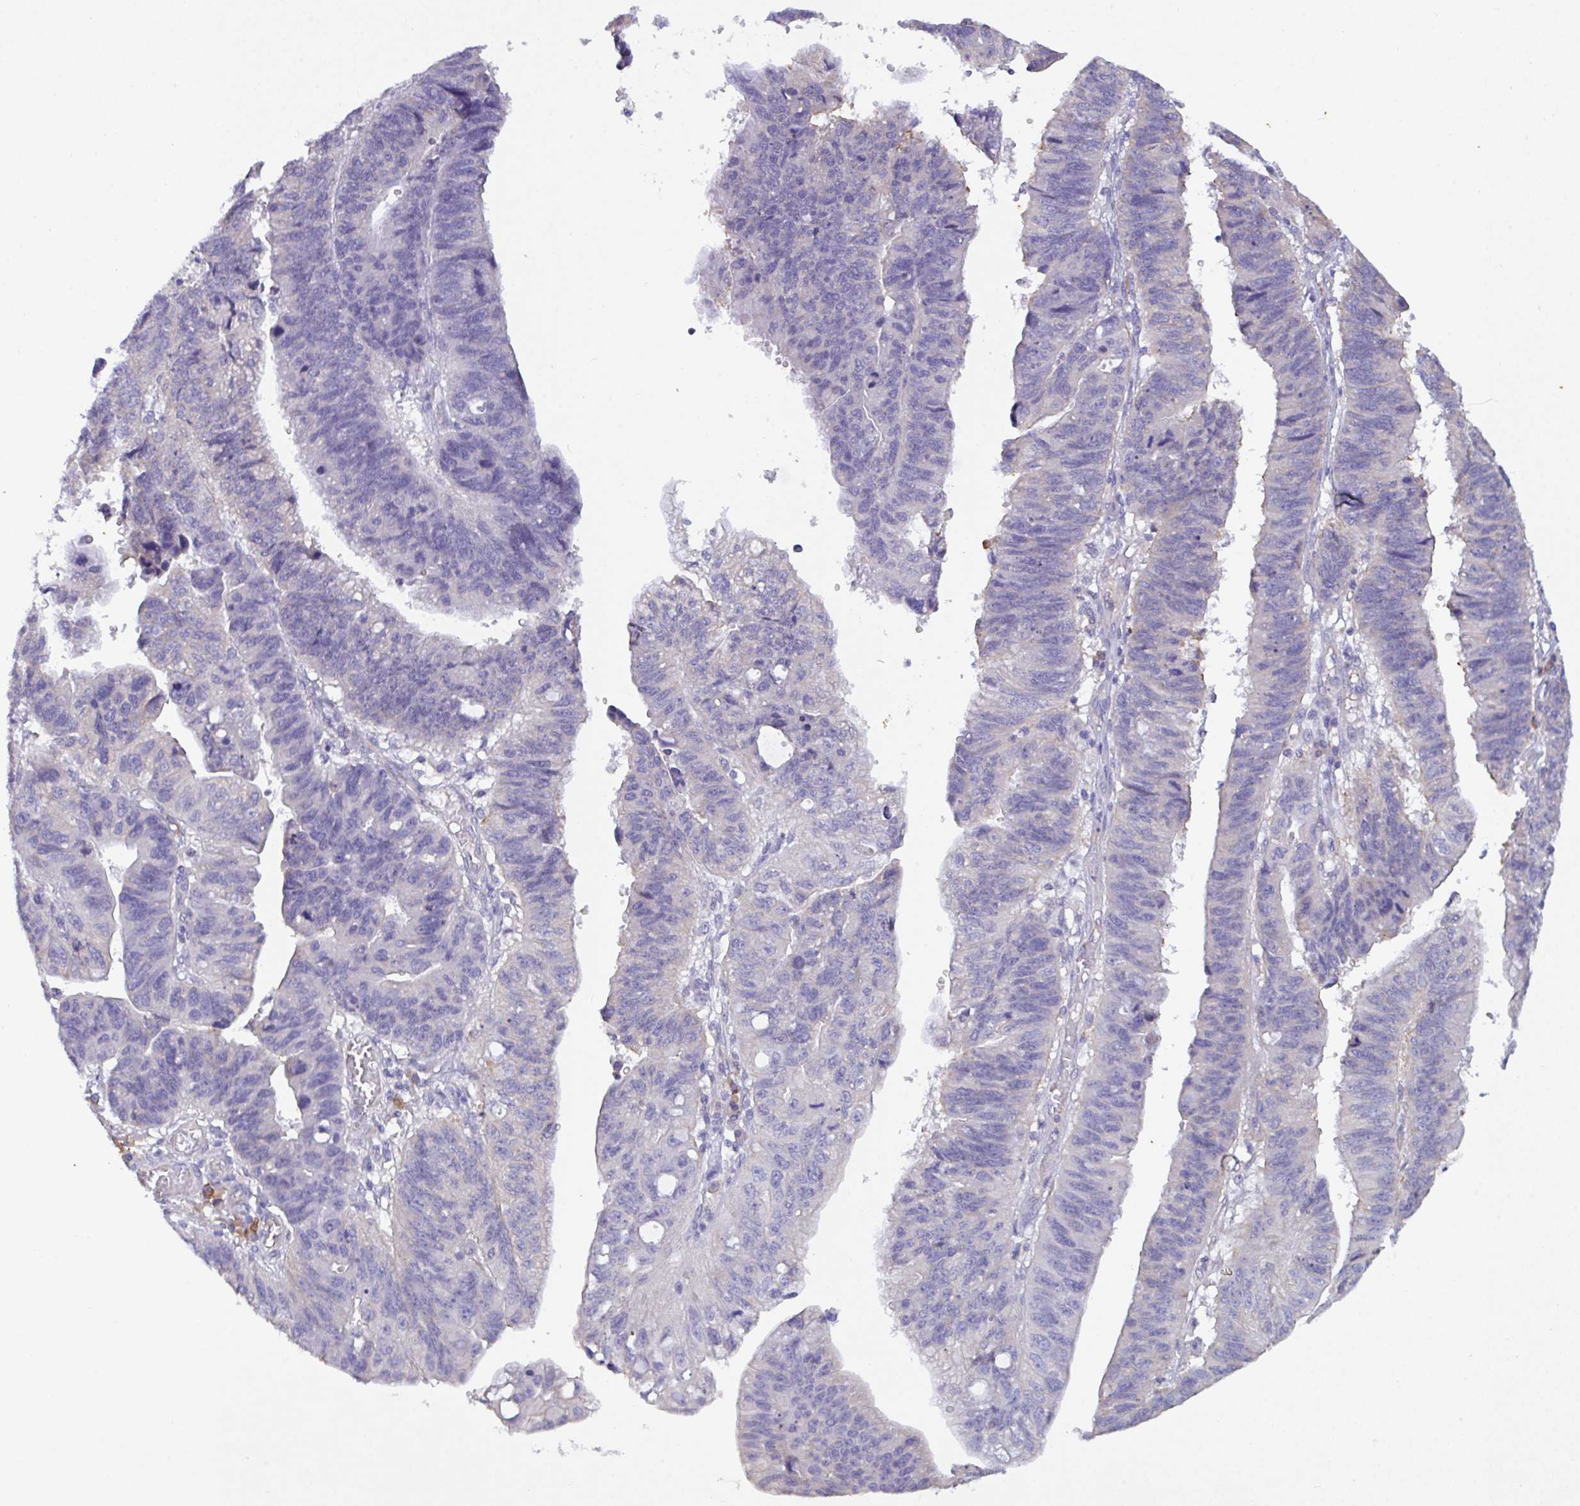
{"staining": {"intensity": "negative", "quantity": "none", "location": "none"}, "tissue": "stomach cancer", "cell_type": "Tumor cells", "image_type": "cancer", "snomed": [{"axis": "morphology", "description": "Adenocarcinoma, NOS"}, {"axis": "topography", "description": "Stomach"}], "caption": "DAB immunohistochemical staining of human stomach adenocarcinoma demonstrates no significant positivity in tumor cells. (DAB immunohistochemistry (IHC) visualized using brightfield microscopy, high magnification).", "gene": "SLC66A1", "patient": {"sex": "male", "age": 59}}